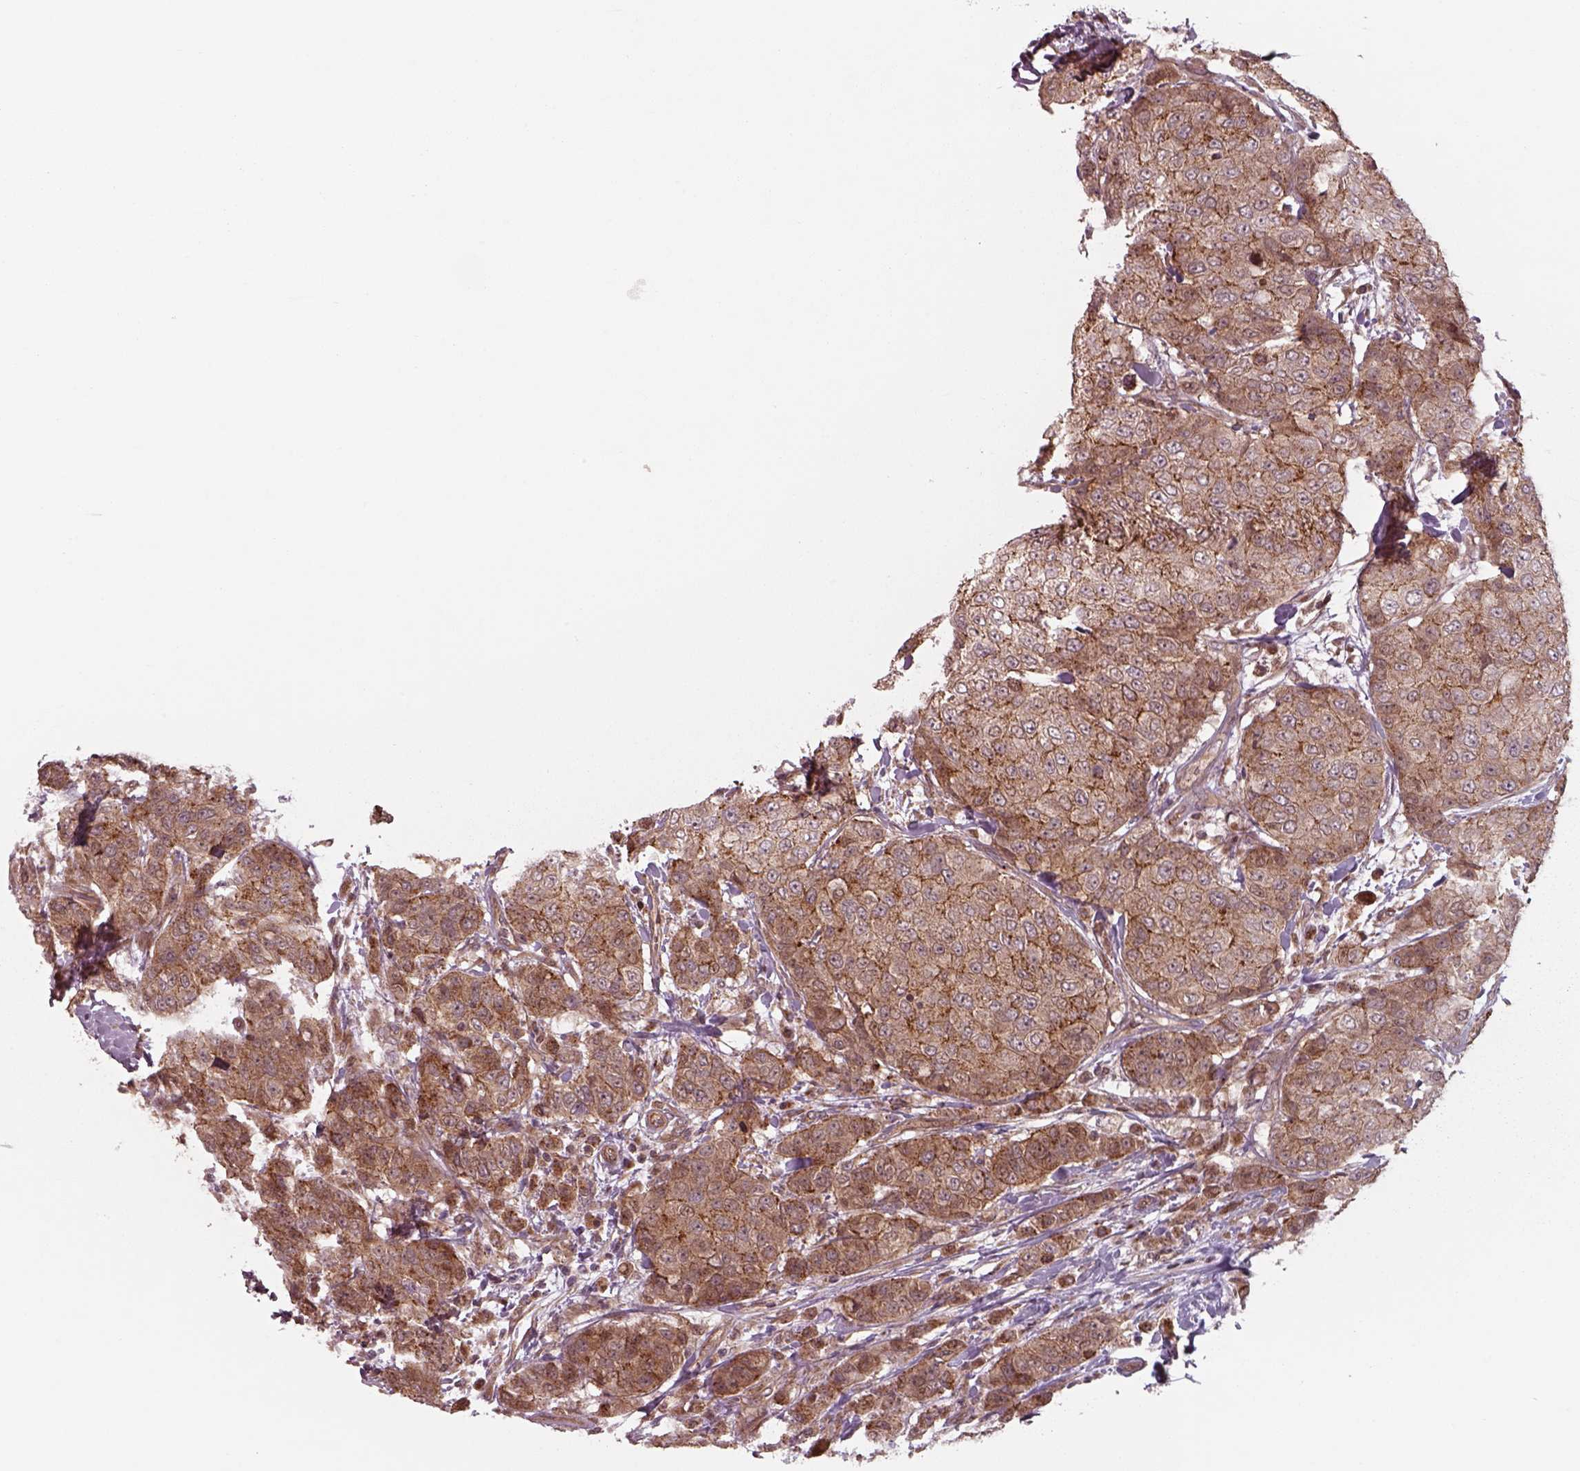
{"staining": {"intensity": "moderate", "quantity": ">75%", "location": "cytoplasmic/membranous"}, "tissue": "breast cancer", "cell_type": "Tumor cells", "image_type": "cancer", "snomed": [{"axis": "morphology", "description": "Duct carcinoma"}, {"axis": "topography", "description": "Breast"}], "caption": "A histopathology image of human breast invasive ductal carcinoma stained for a protein reveals moderate cytoplasmic/membranous brown staining in tumor cells.", "gene": "CHMP3", "patient": {"sex": "female", "age": 27}}